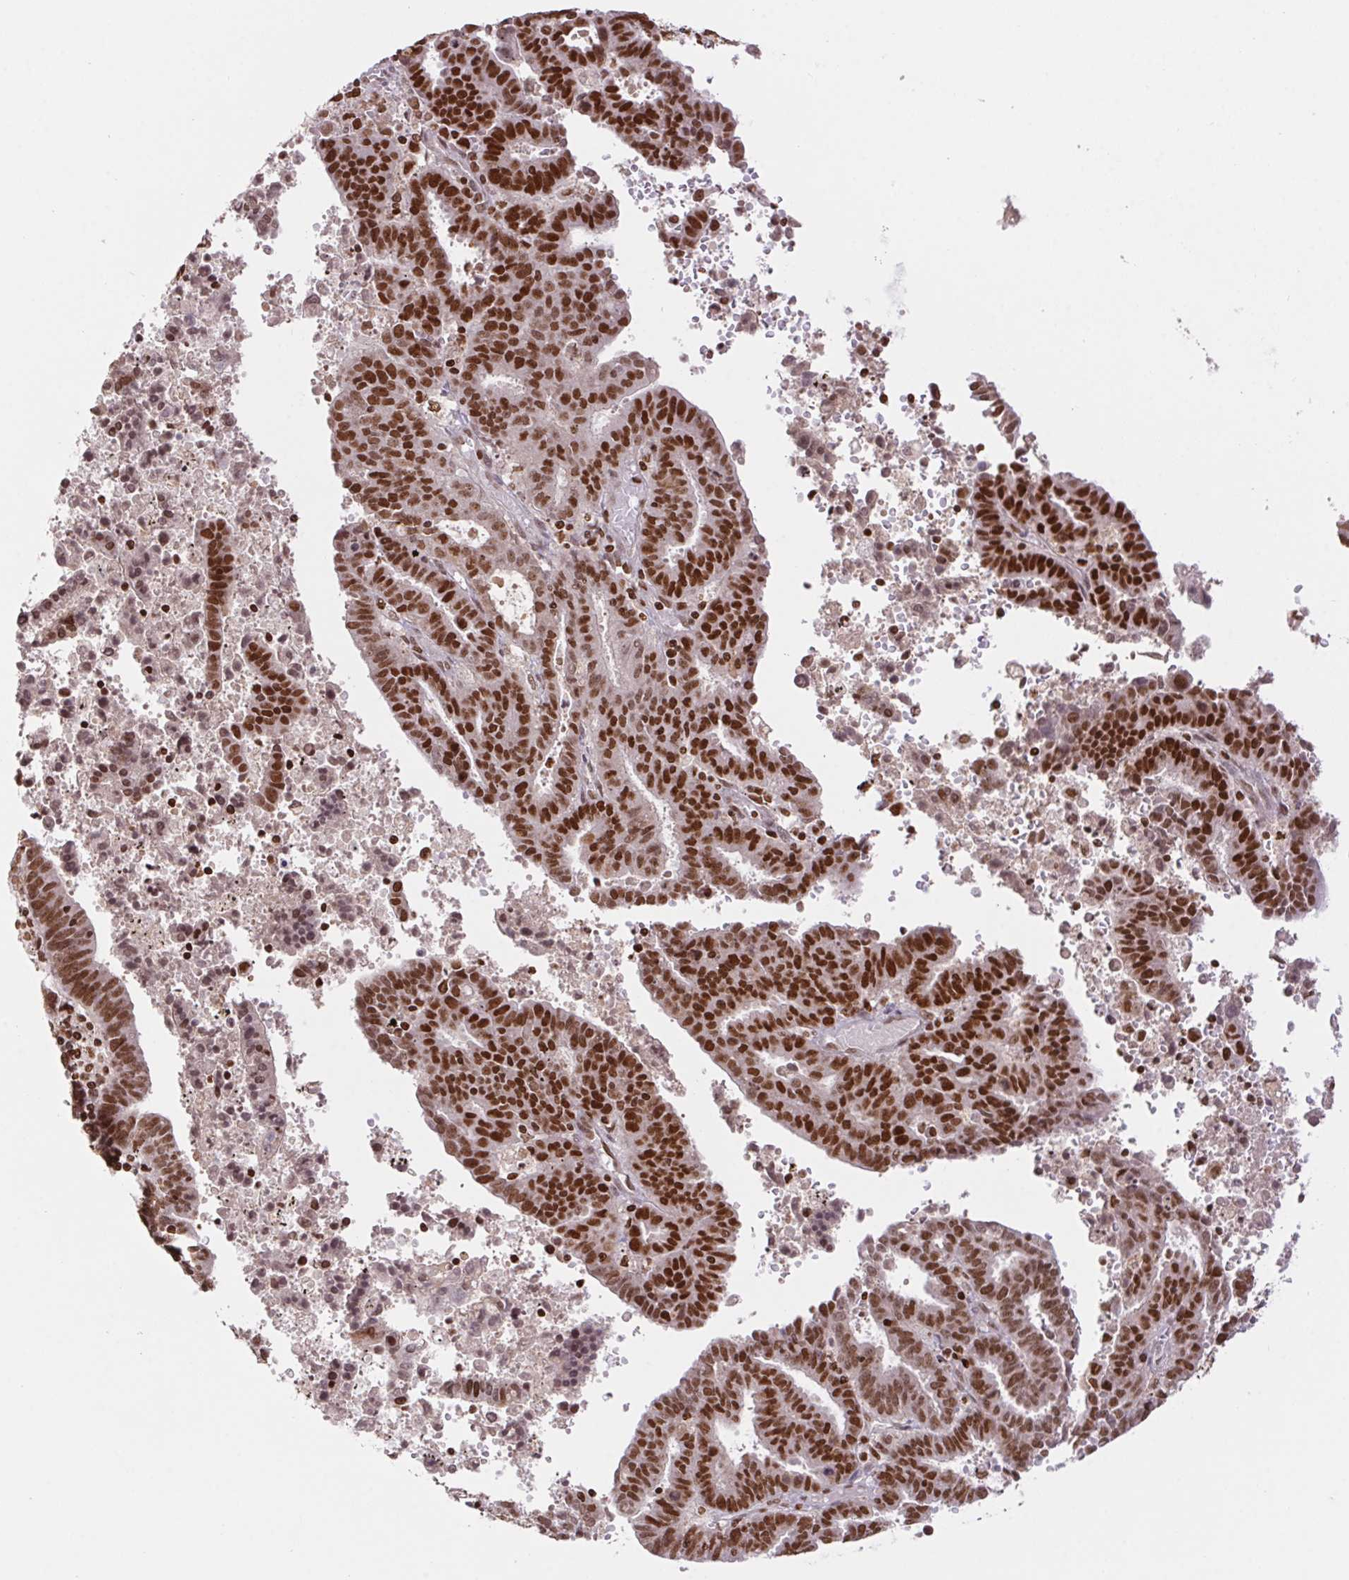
{"staining": {"intensity": "strong", "quantity": ">75%", "location": "nuclear"}, "tissue": "endometrial cancer", "cell_type": "Tumor cells", "image_type": "cancer", "snomed": [{"axis": "morphology", "description": "Adenocarcinoma, NOS"}, {"axis": "topography", "description": "Uterus"}], "caption": "Immunohistochemical staining of human endometrial adenocarcinoma displays high levels of strong nuclear expression in approximately >75% of tumor cells. The staining is performed using DAB brown chromogen to label protein expression. The nuclei are counter-stained blue using hematoxylin.", "gene": "POLD3", "patient": {"sex": "female", "age": 83}}